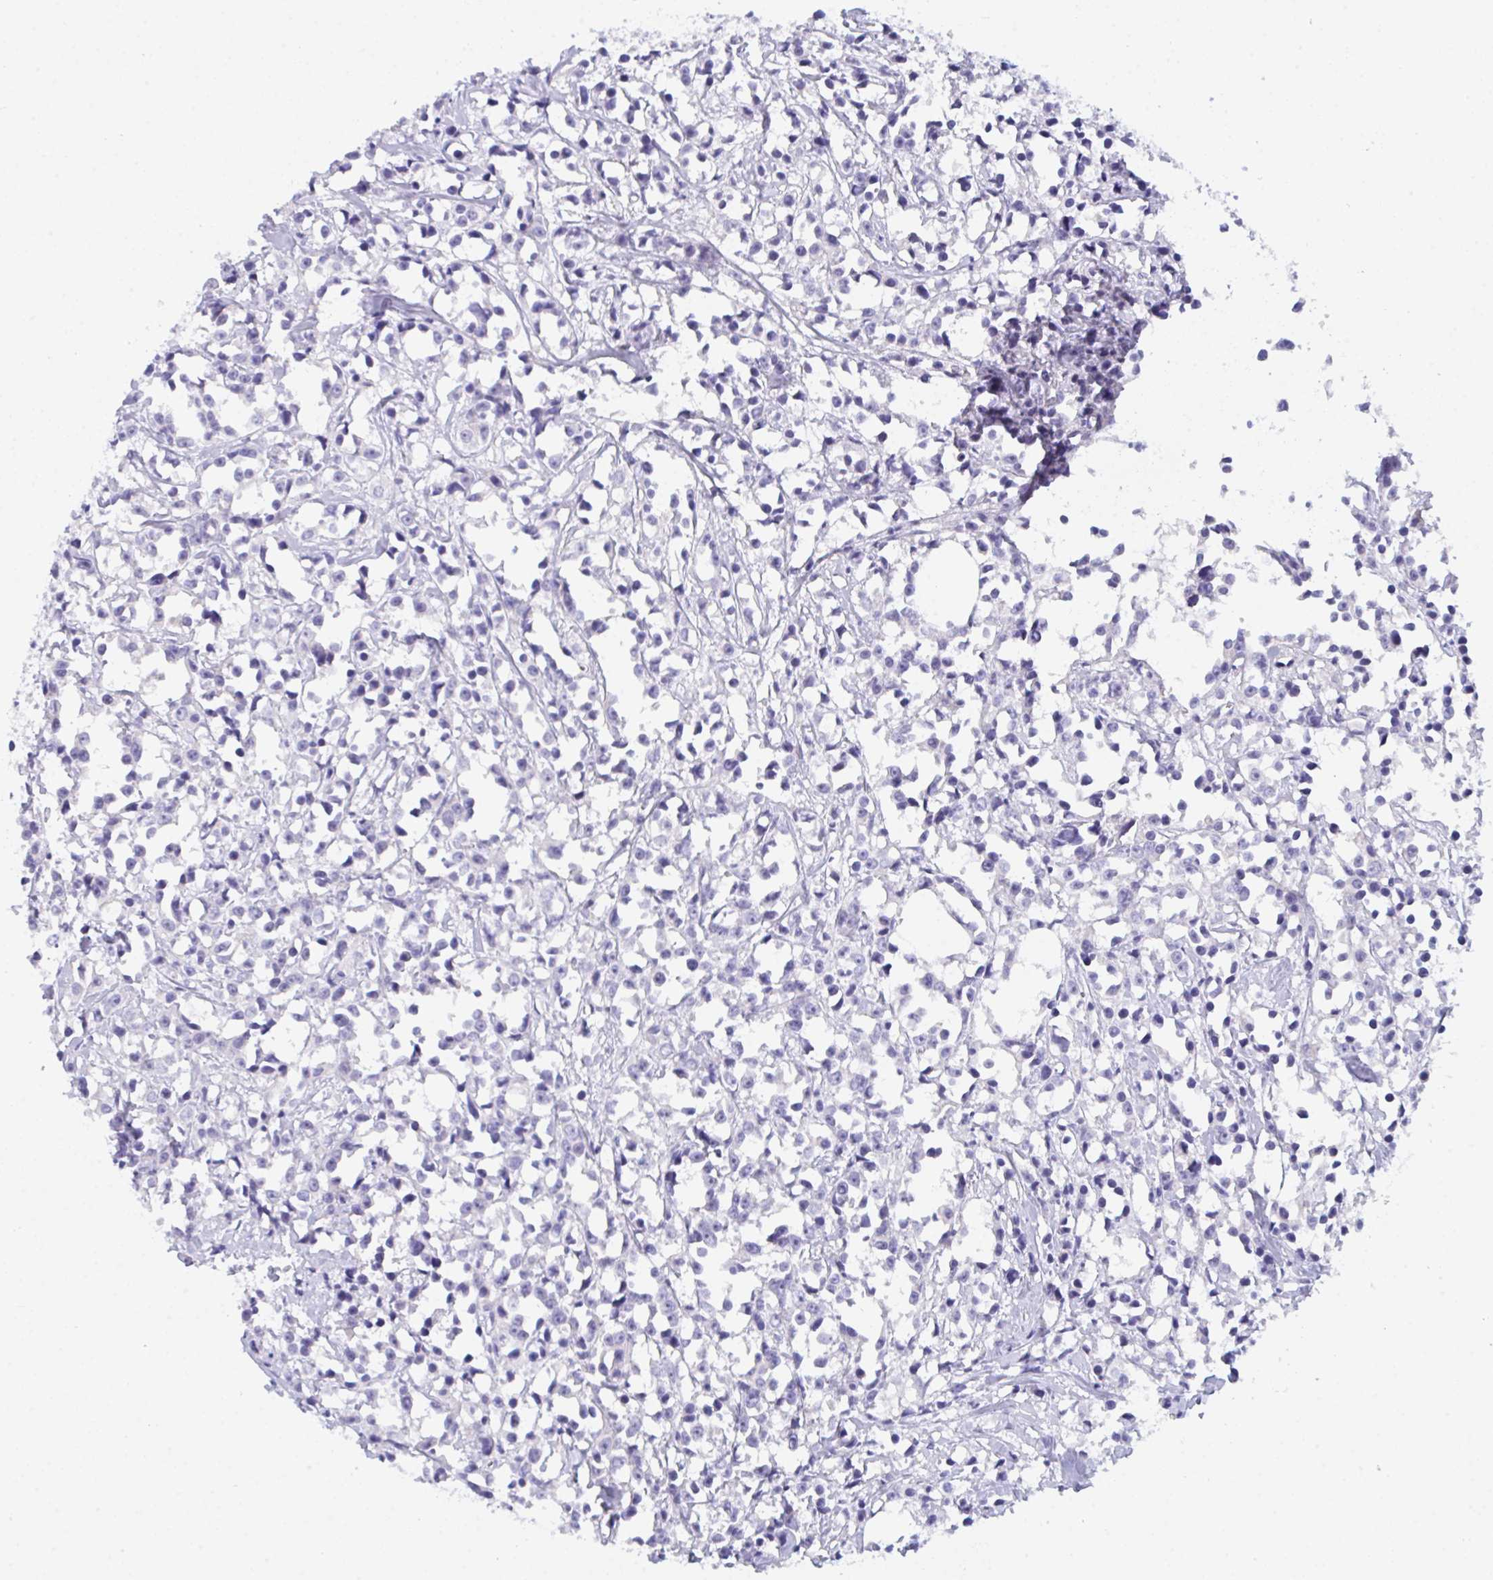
{"staining": {"intensity": "weak", "quantity": "<25%", "location": "cytoplasmic/membranous"}, "tissue": "breast cancer", "cell_type": "Tumor cells", "image_type": "cancer", "snomed": [{"axis": "morphology", "description": "Duct carcinoma"}, {"axis": "topography", "description": "Breast"}], "caption": "IHC of human infiltrating ductal carcinoma (breast) reveals no staining in tumor cells.", "gene": "CEP170B", "patient": {"sex": "female", "age": 80}}